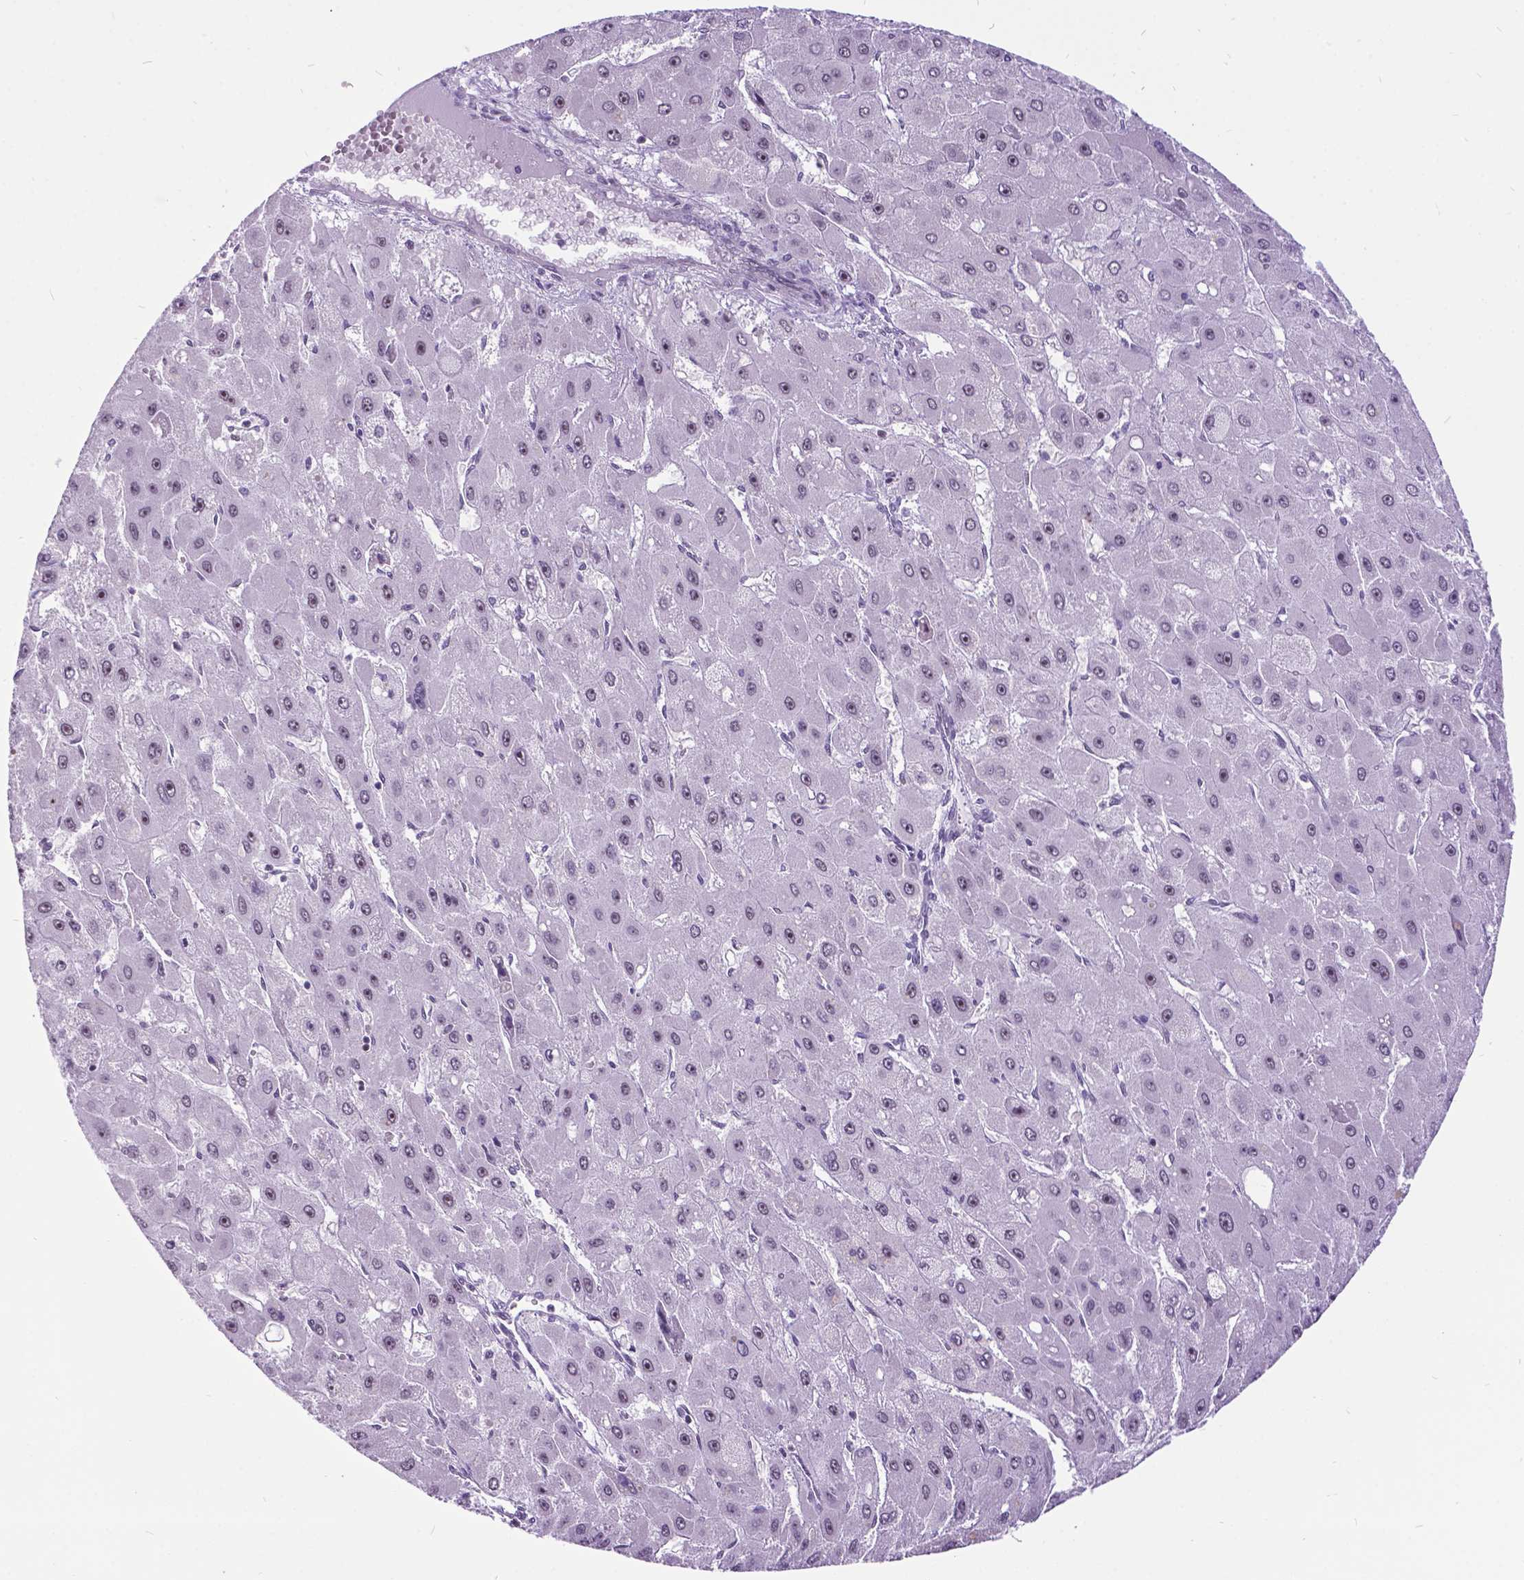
{"staining": {"intensity": "negative", "quantity": "none", "location": "none"}, "tissue": "liver cancer", "cell_type": "Tumor cells", "image_type": "cancer", "snomed": [{"axis": "morphology", "description": "Carcinoma, Hepatocellular, NOS"}, {"axis": "topography", "description": "Liver"}], "caption": "DAB (3,3'-diaminobenzidine) immunohistochemical staining of liver cancer exhibits no significant staining in tumor cells. (DAB (3,3'-diaminobenzidine) immunohistochemistry (IHC) visualized using brightfield microscopy, high magnification).", "gene": "DPF3", "patient": {"sex": "female", "age": 25}}